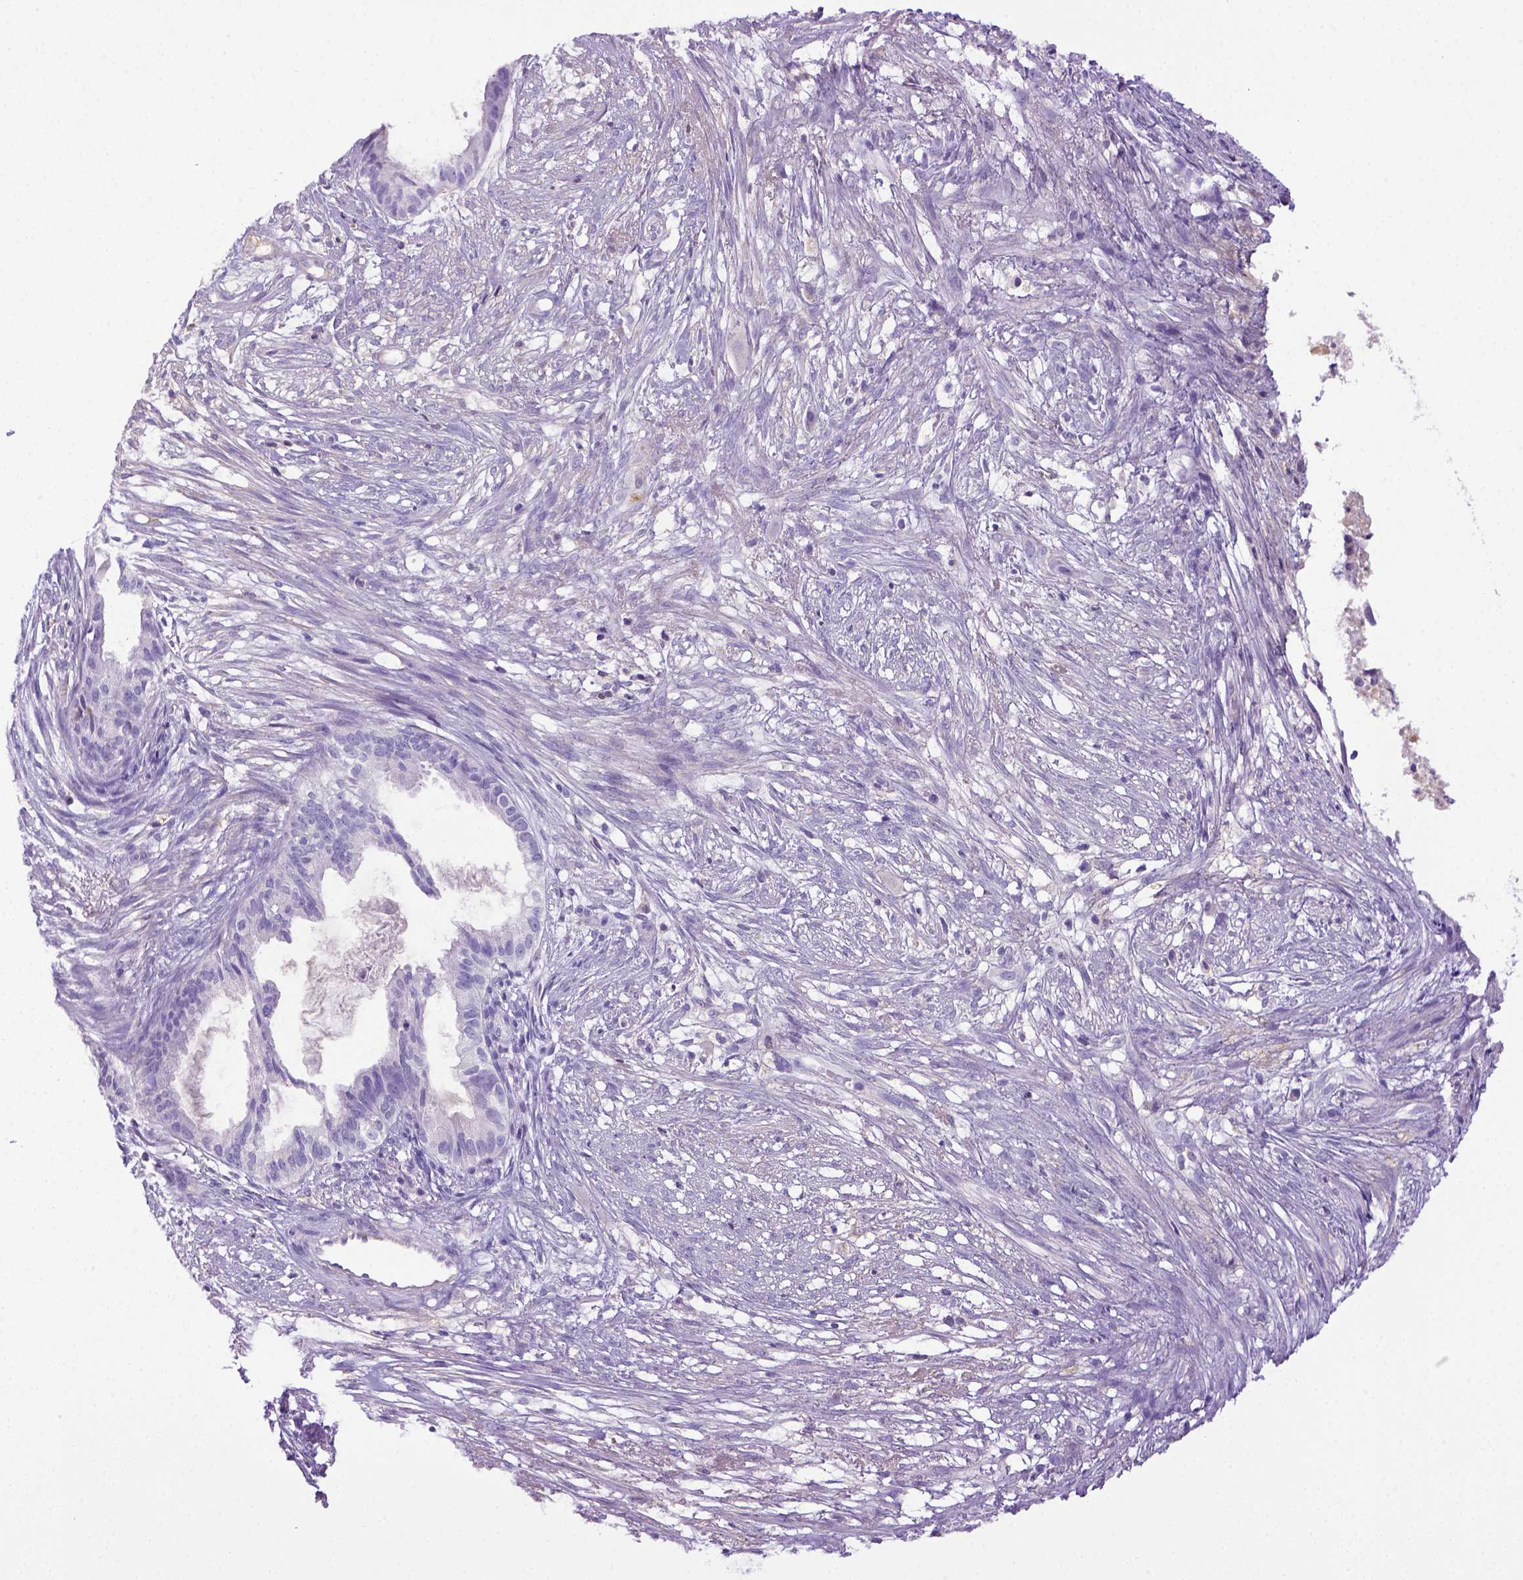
{"staining": {"intensity": "negative", "quantity": "none", "location": "none"}, "tissue": "endometrial cancer", "cell_type": "Tumor cells", "image_type": "cancer", "snomed": [{"axis": "morphology", "description": "Adenocarcinoma, NOS"}, {"axis": "topography", "description": "Endometrium"}], "caption": "Tumor cells show no significant protein expression in endometrial cancer.", "gene": "ITIH4", "patient": {"sex": "female", "age": 86}}